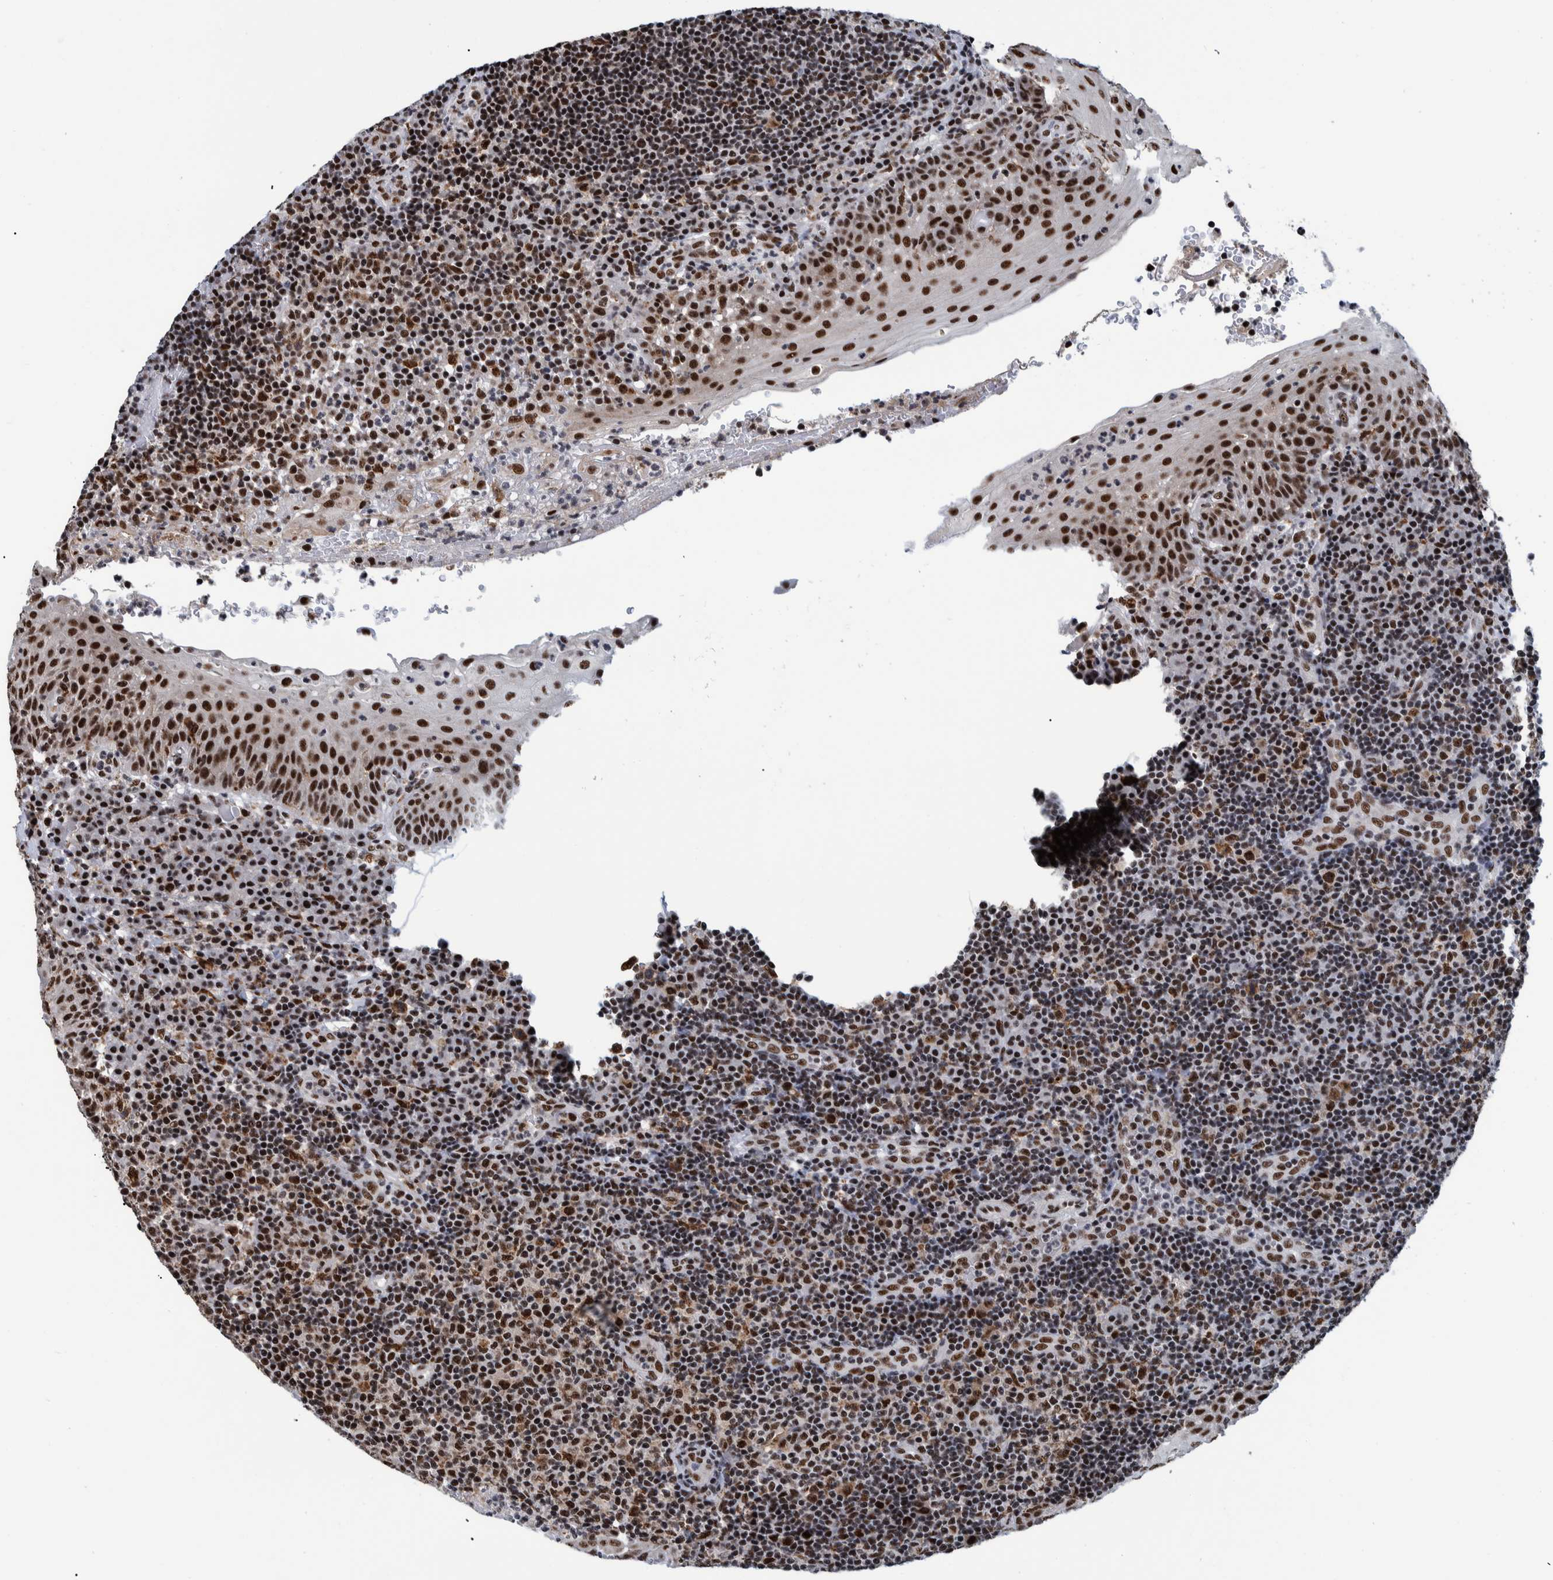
{"staining": {"intensity": "strong", "quantity": ">75%", "location": "cytoplasmic/membranous,nuclear"}, "tissue": "tonsil", "cell_type": "Germinal center cells", "image_type": "normal", "snomed": [{"axis": "morphology", "description": "Normal tissue, NOS"}, {"axis": "topography", "description": "Tonsil"}], "caption": "Tonsil stained with DAB (3,3'-diaminobenzidine) immunohistochemistry displays high levels of strong cytoplasmic/membranous,nuclear staining in approximately >75% of germinal center cells. Using DAB (3,3'-diaminobenzidine) (brown) and hematoxylin (blue) stains, captured at high magnification using brightfield microscopy.", "gene": "EFTUD2", "patient": {"sex": "female", "age": 40}}